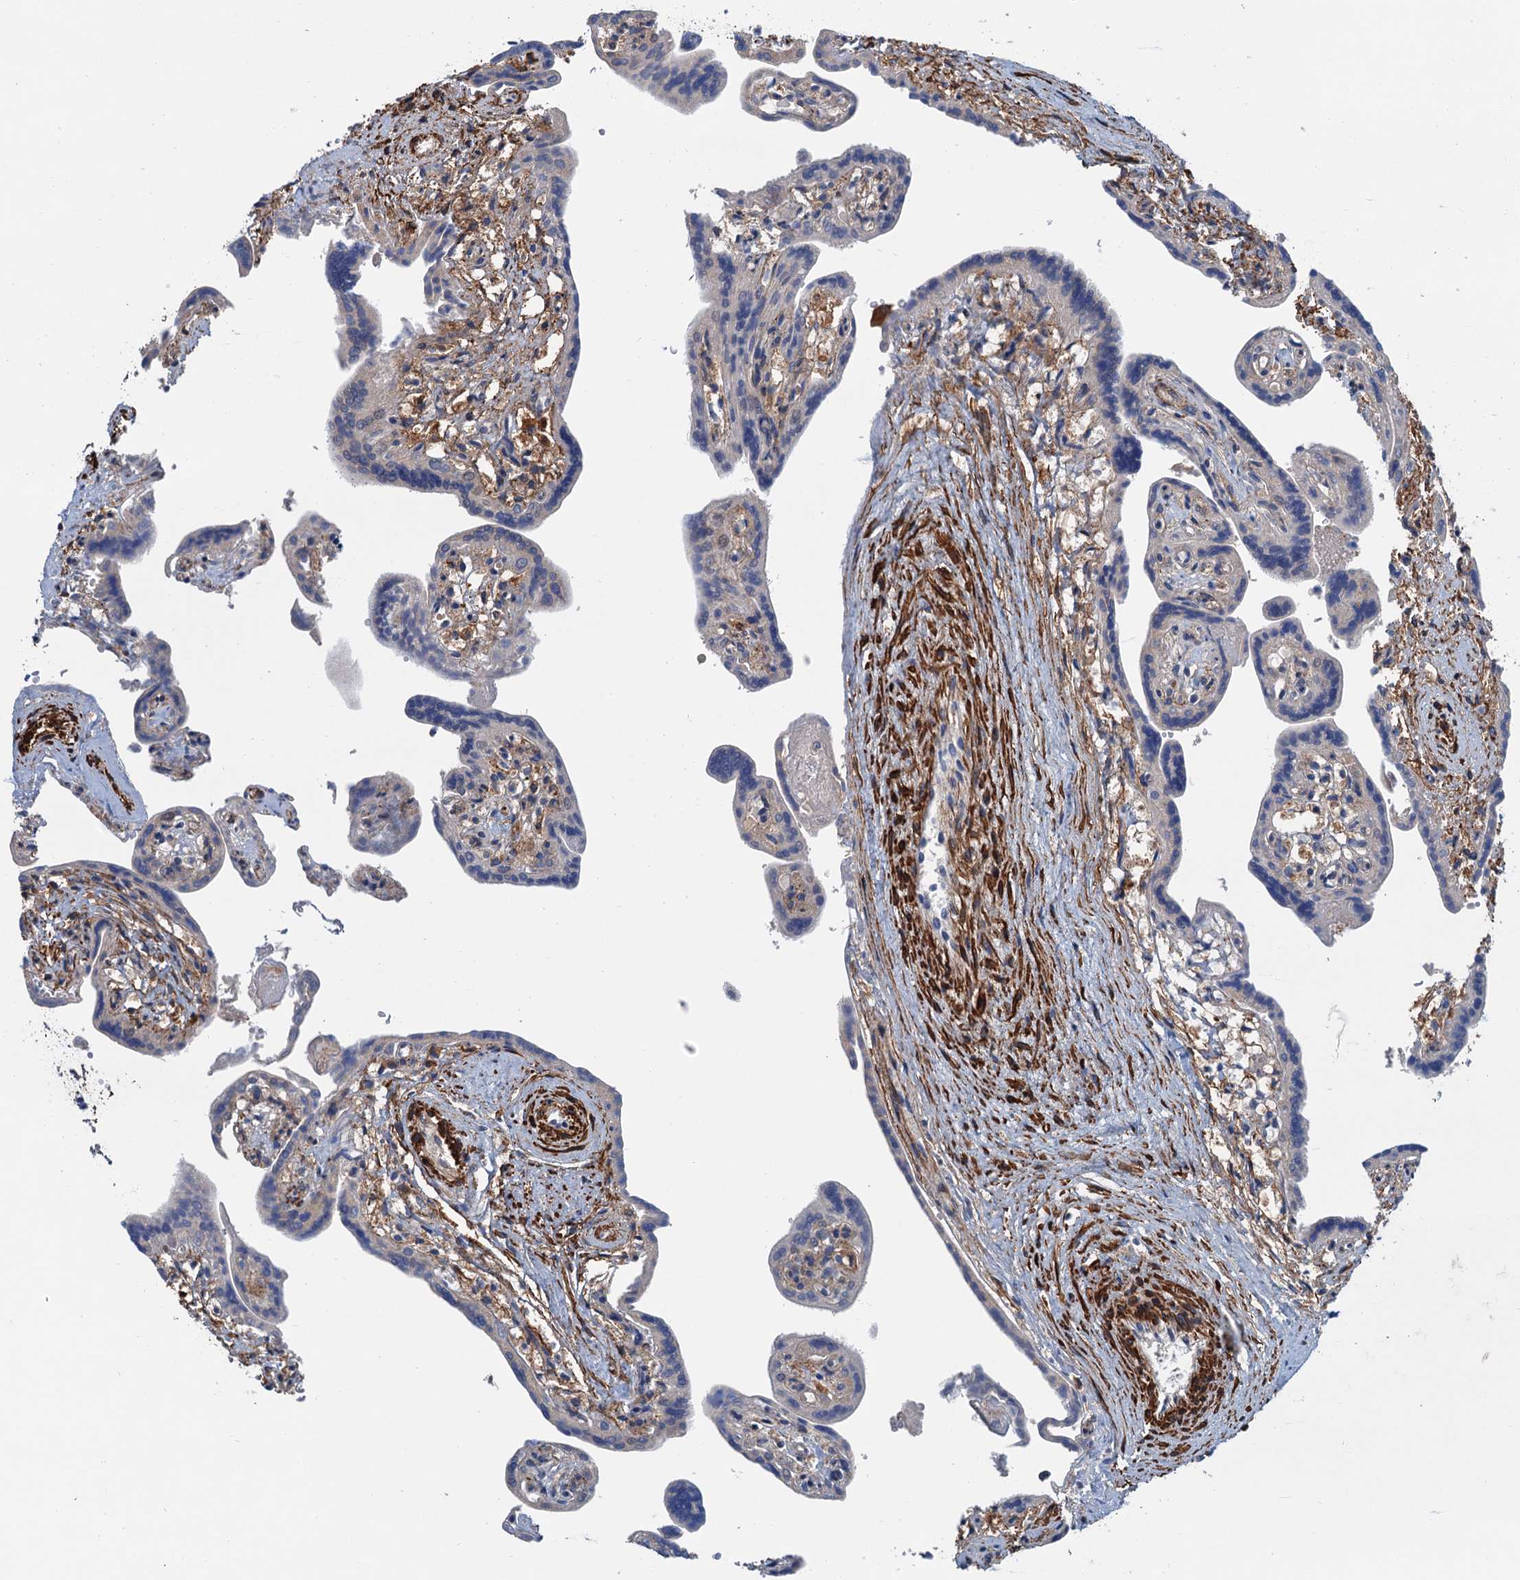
{"staining": {"intensity": "weak", "quantity": "<25%", "location": "cytoplasmic/membranous"}, "tissue": "placenta", "cell_type": "Decidual cells", "image_type": "normal", "snomed": [{"axis": "morphology", "description": "Normal tissue, NOS"}, {"axis": "topography", "description": "Placenta"}], "caption": "An image of placenta stained for a protein demonstrates no brown staining in decidual cells. The staining was performed using DAB (3,3'-diaminobenzidine) to visualize the protein expression in brown, while the nuclei were stained in blue with hematoxylin (Magnification: 20x).", "gene": "CSTPP1", "patient": {"sex": "female", "age": 37}}